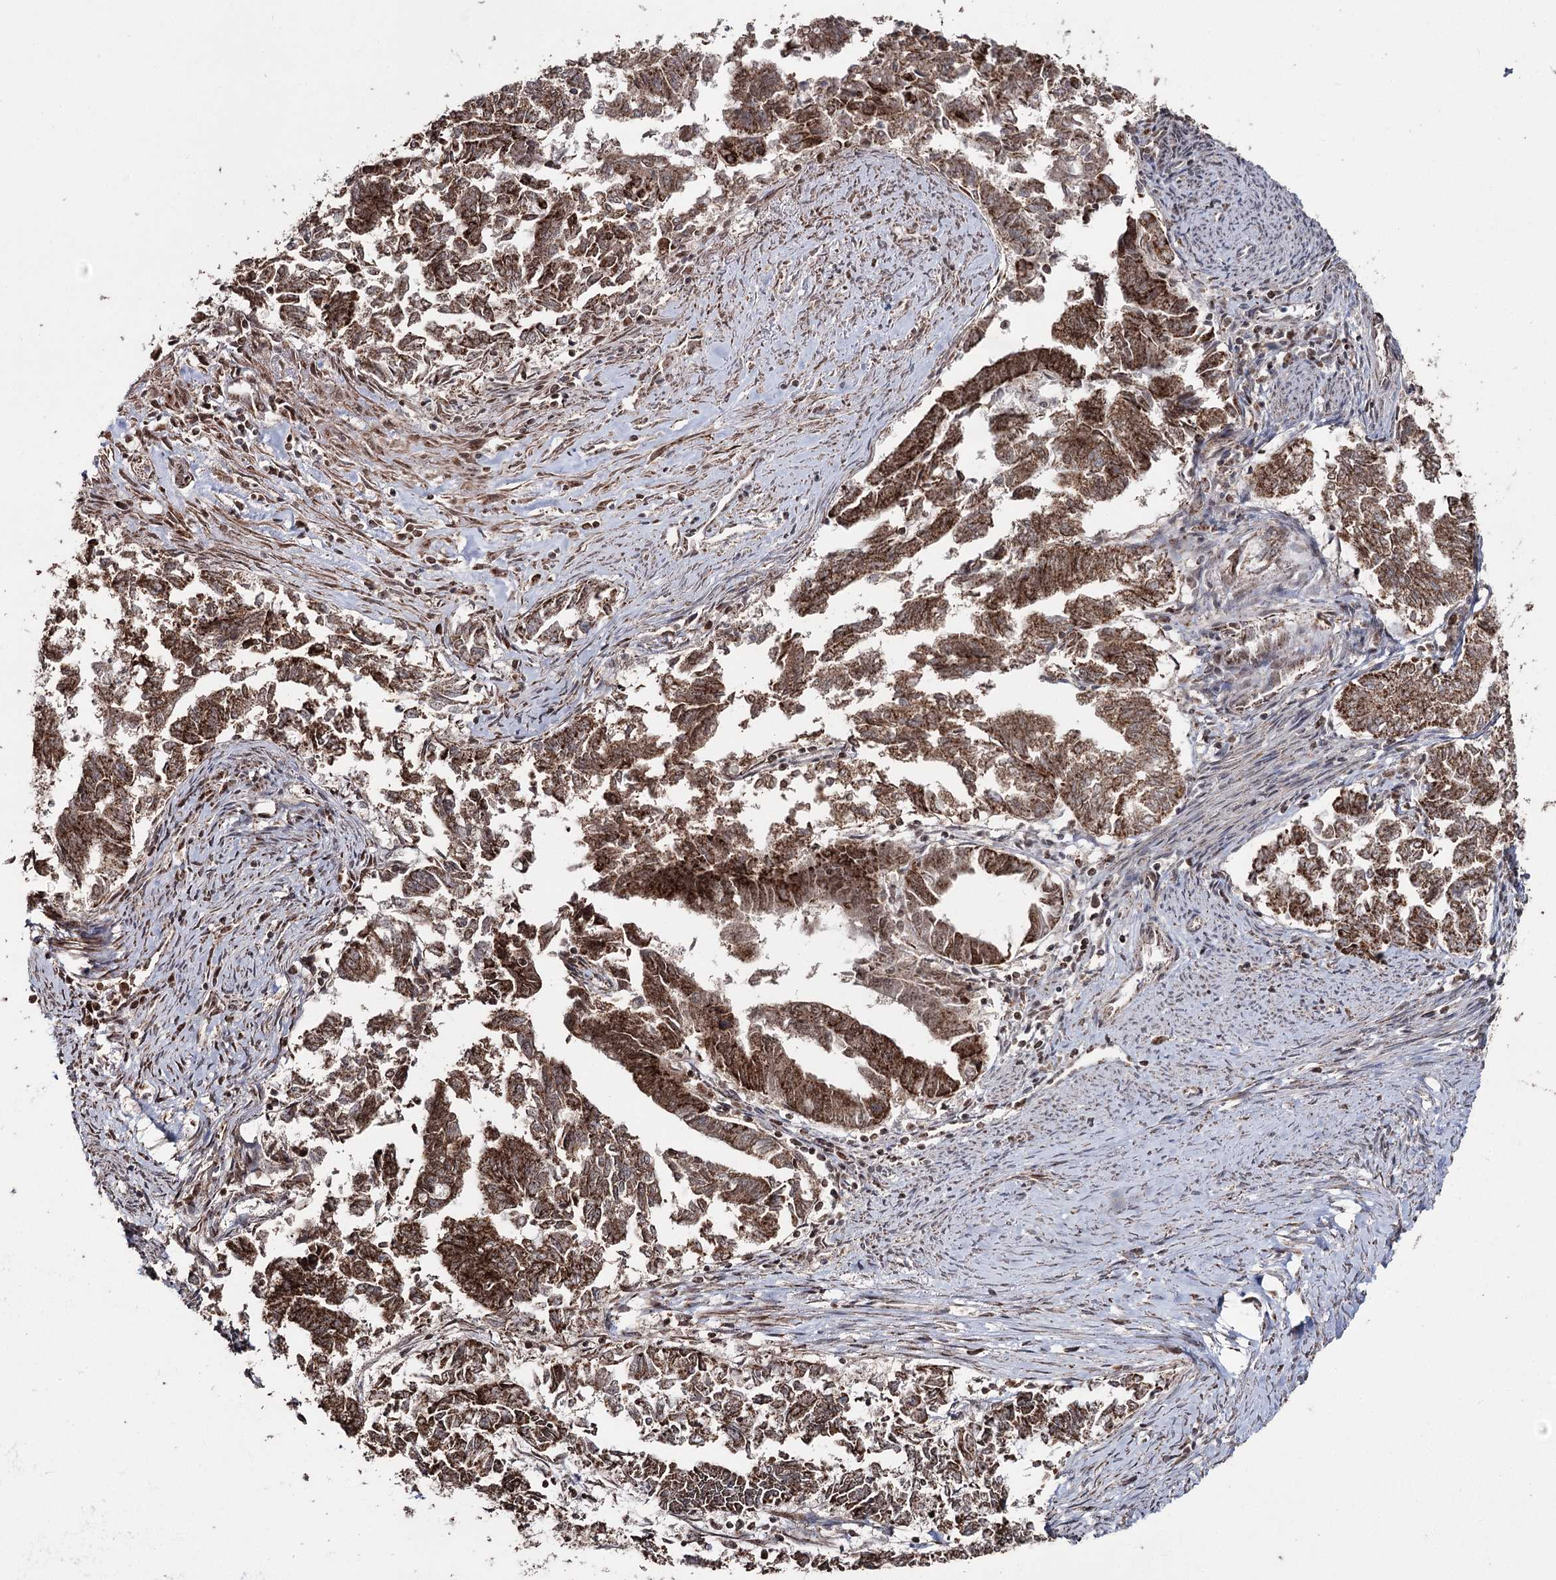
{"staining": {"intensity": "strong", "quantity": ">75%", "location": "cytoplasmic/membranous"}, "tissue": "endometrial cancer", "cell_type": "Tumor cells", "image_type": "cancer", "snomed": [{"axis": "morphology", "description": "Adenocarcinoma, NOS"}, {"axis": "topography", "description": "Endometrium"}], "caption": "Human endometrial cancer stained for a protein (brown) displays strong cytoplasmic/membranous positive staining in approximately >75% of tumor cells.", "gene": "PDHX", "patient": {"sex": "female", "age": 79}}